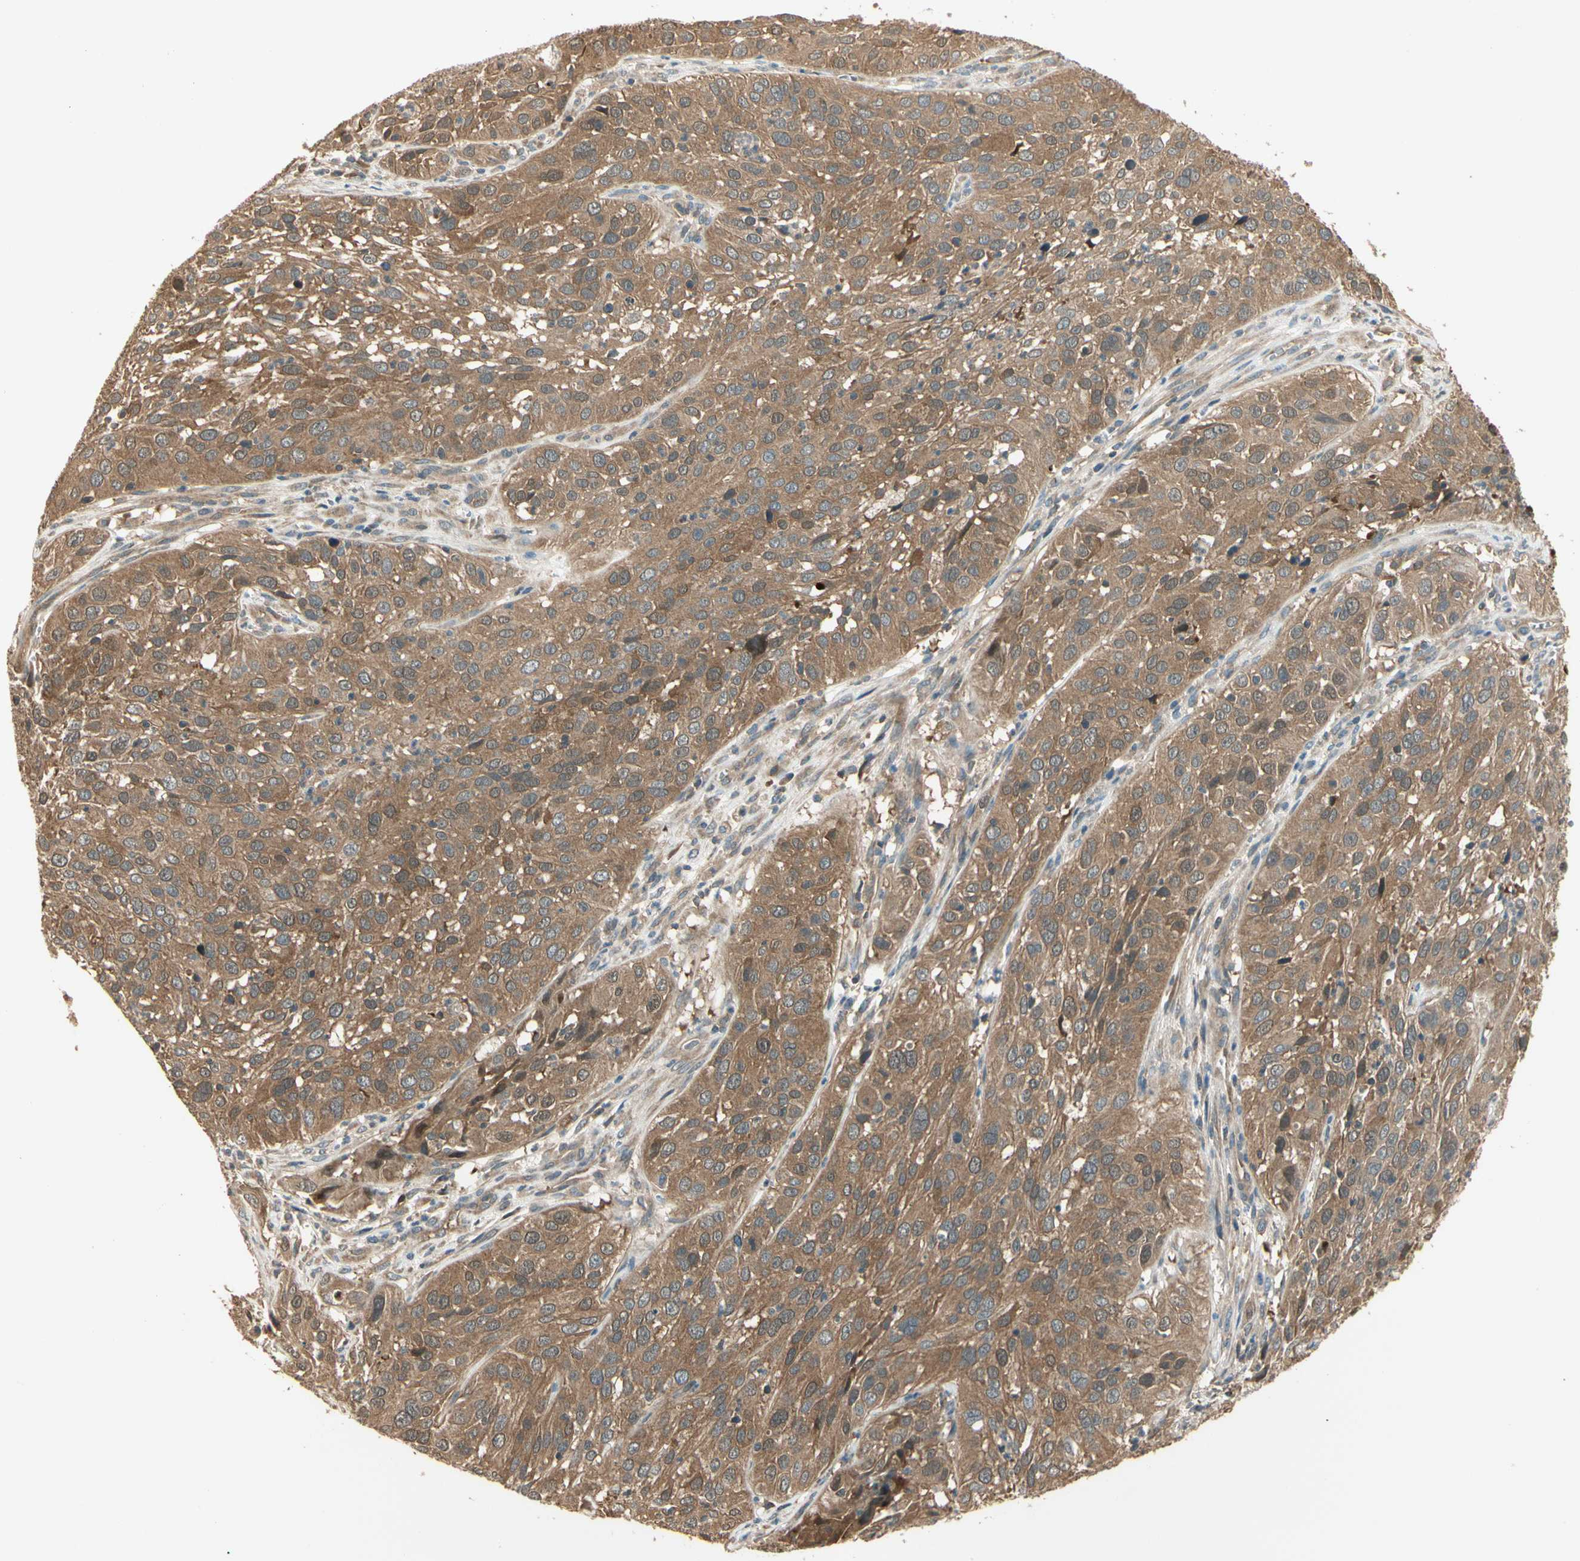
{"staining": {"intensity": "moderate", "quantity": ">75%", "location": "cytoplasmic/membranous"}, "tissue": "cervical cancer", "cell_type": "Tumor cells", "image_type": "cancer", "snomed": [{"axis": "morphology", "description": "Squamous cell carcinoma, NOS"}, {"axis": "topography", "description": "Cervix"}], "caption": "This image exhibits IHC staining of cervical squamous cell carcinoma, with medium moderate cytoplasmic/membranous expression in approximately >75% of tumor cells.", "gene": "PFDN5", "patient": {"sex": "female", "age": 32}}